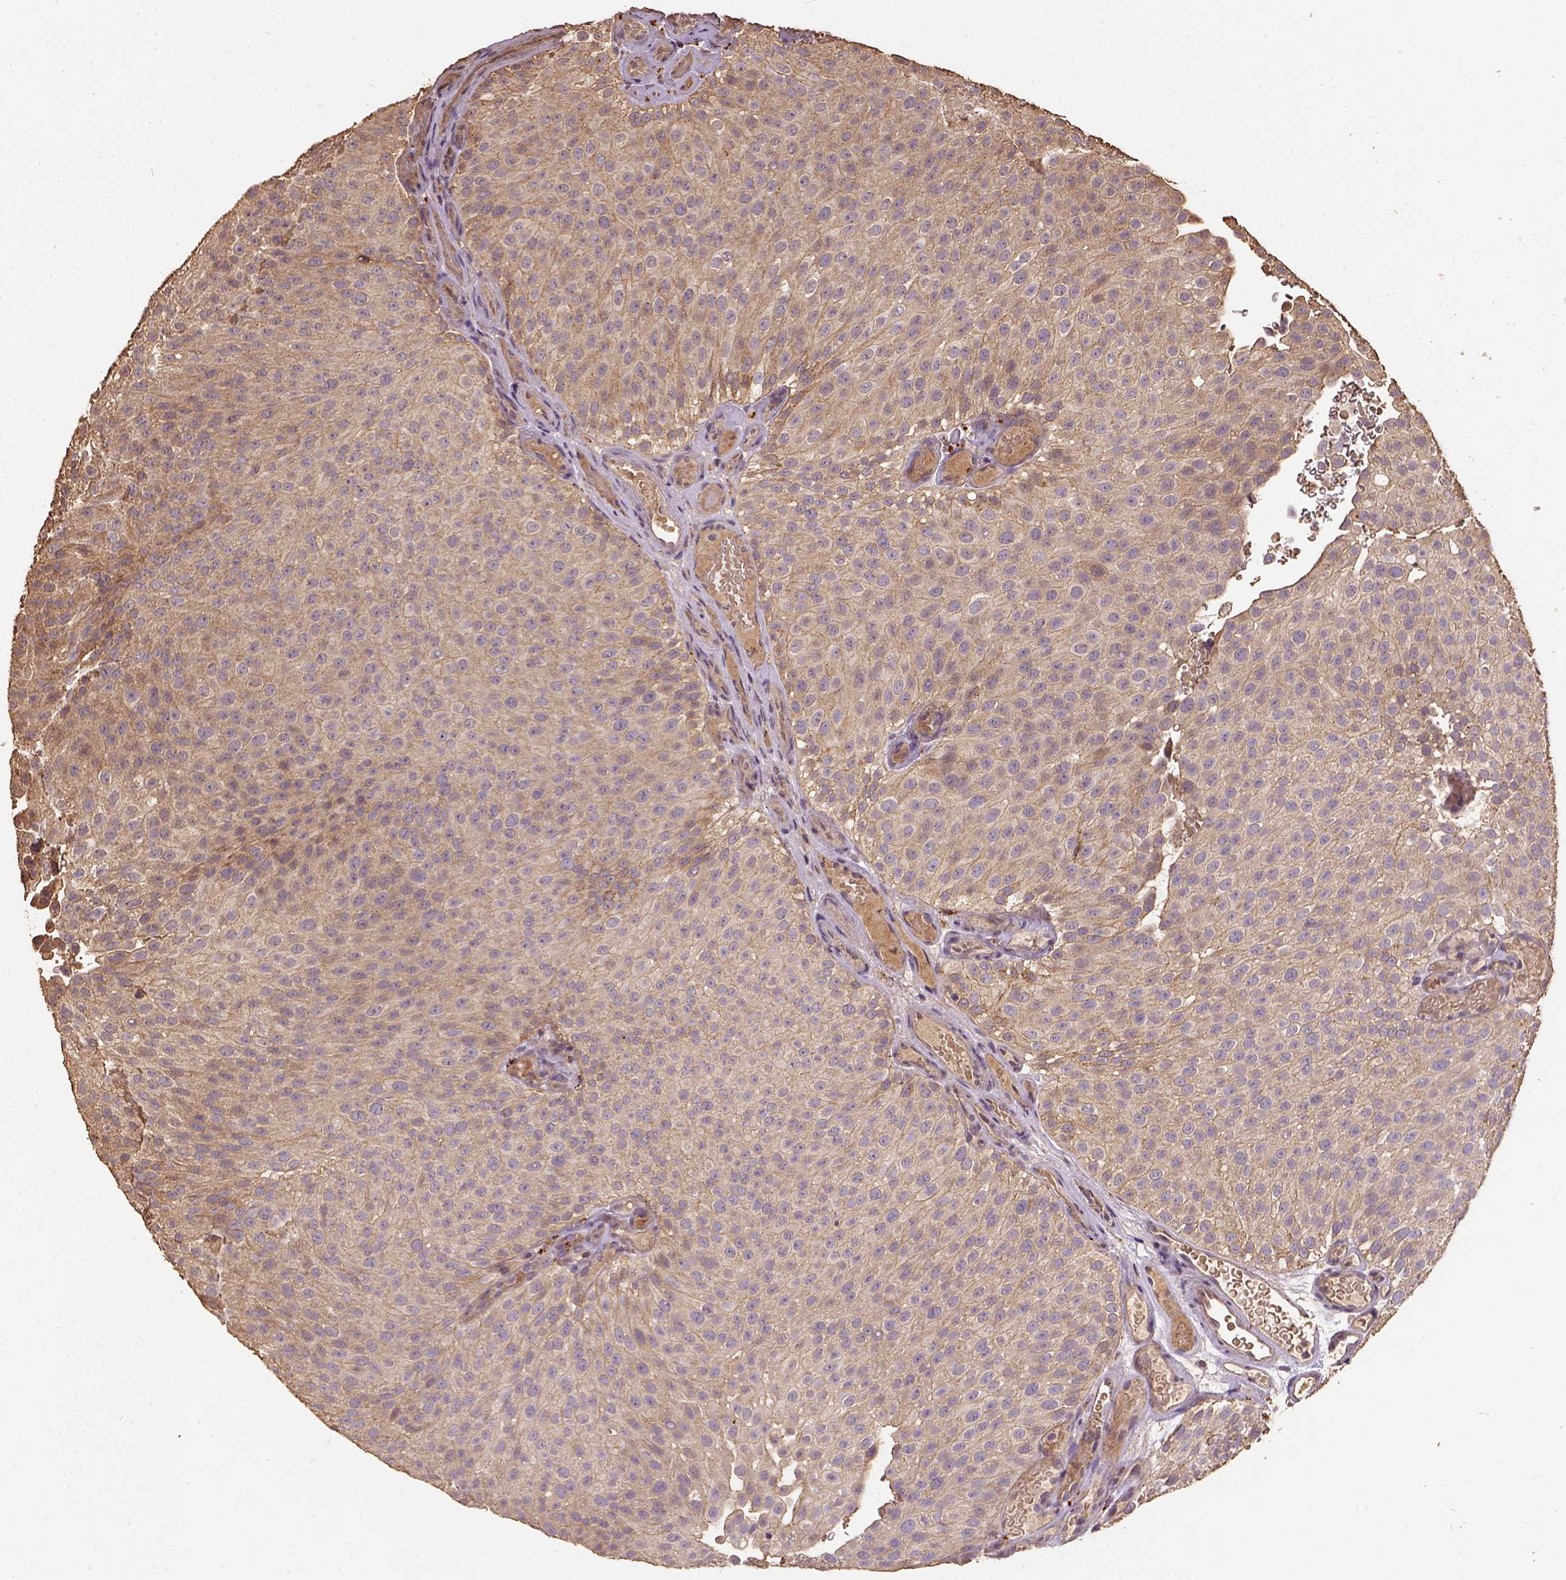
{"staining": {"intensity": "weak", "quantity": ">75%", "location": "cytoplasmic/membranous"}, "tissue": "urothelial cancer", "cell_type": "Tumor cells", "image_type": "cancer", "snomed": [{"axis": "morphology", "description": "Urothelial carcinoma, Low grade"}, {"axis": "topography", "description": "Urinary bladder"}], "caption": "High-magnification brightfield microscopy of urothelial cancer stained with DAB (brown) and counterstained with hematoxylin (blue). tumor cells exhibit weak cytoplasmic/membranous positivity is identified in about>75% of cells.", "gene": "ATP1B3", "patient": {"sex": "male", "age": 78}}